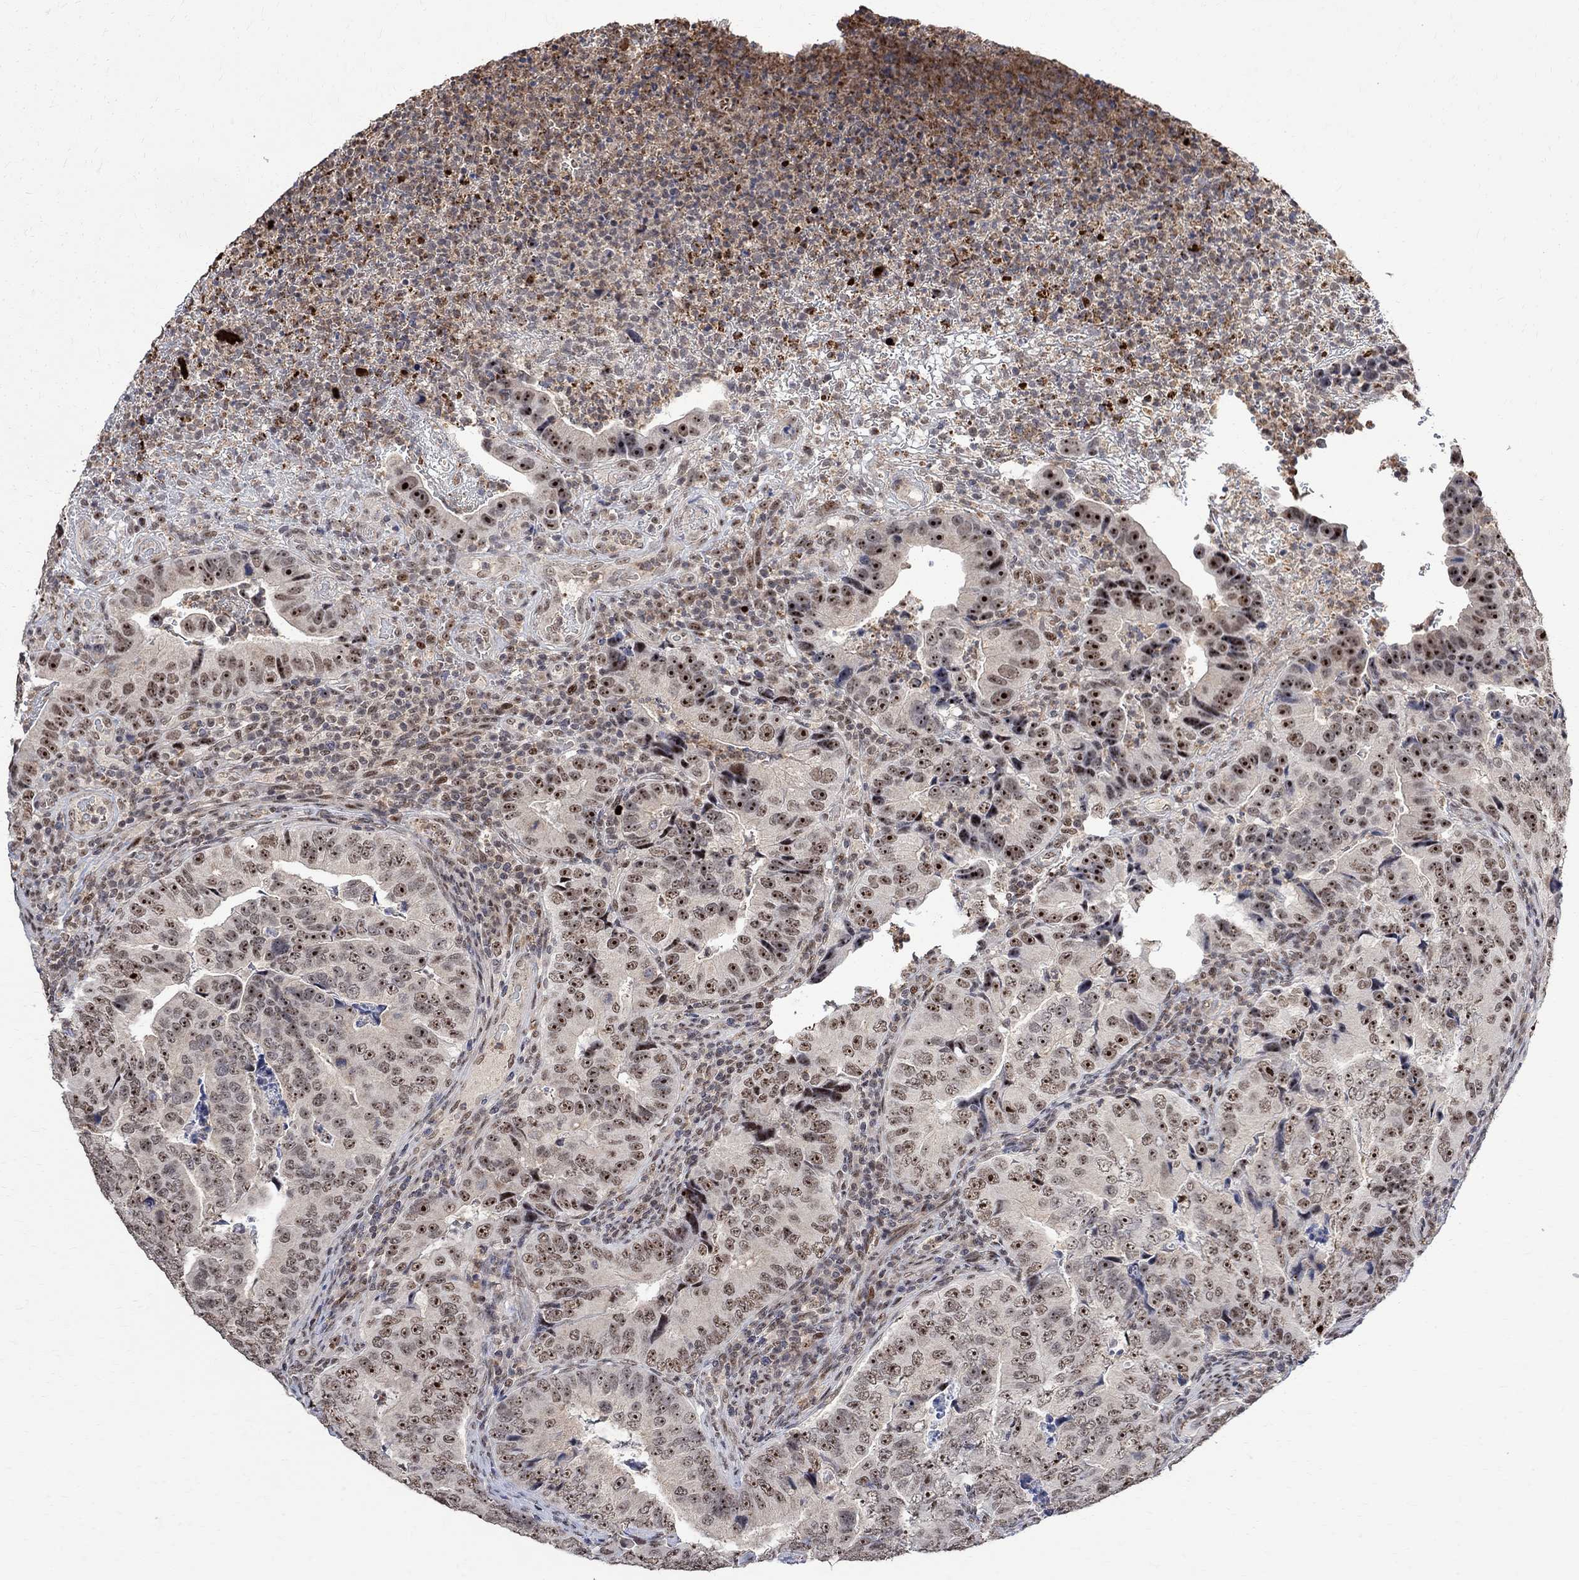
{"staining": {"intensity": "strong", "quantity": "25%-75%", "location": "nuclear"}, "tissue": "colorectal cancer", "cell_type": "Tumor cells", "image_type": "cancer", "snomed": [{"axis": "morphology", "description": "Adenocarcinoma, NOS"}, {"axis": "topography", "description": "Colon"}], "caption": "Protein staining demonstrates strong nuclear staining in about 25%-75% of tumor cells in colorectal cancer.", "gene": "E4F1", "patient": {"sex": "female", "age": 72}}